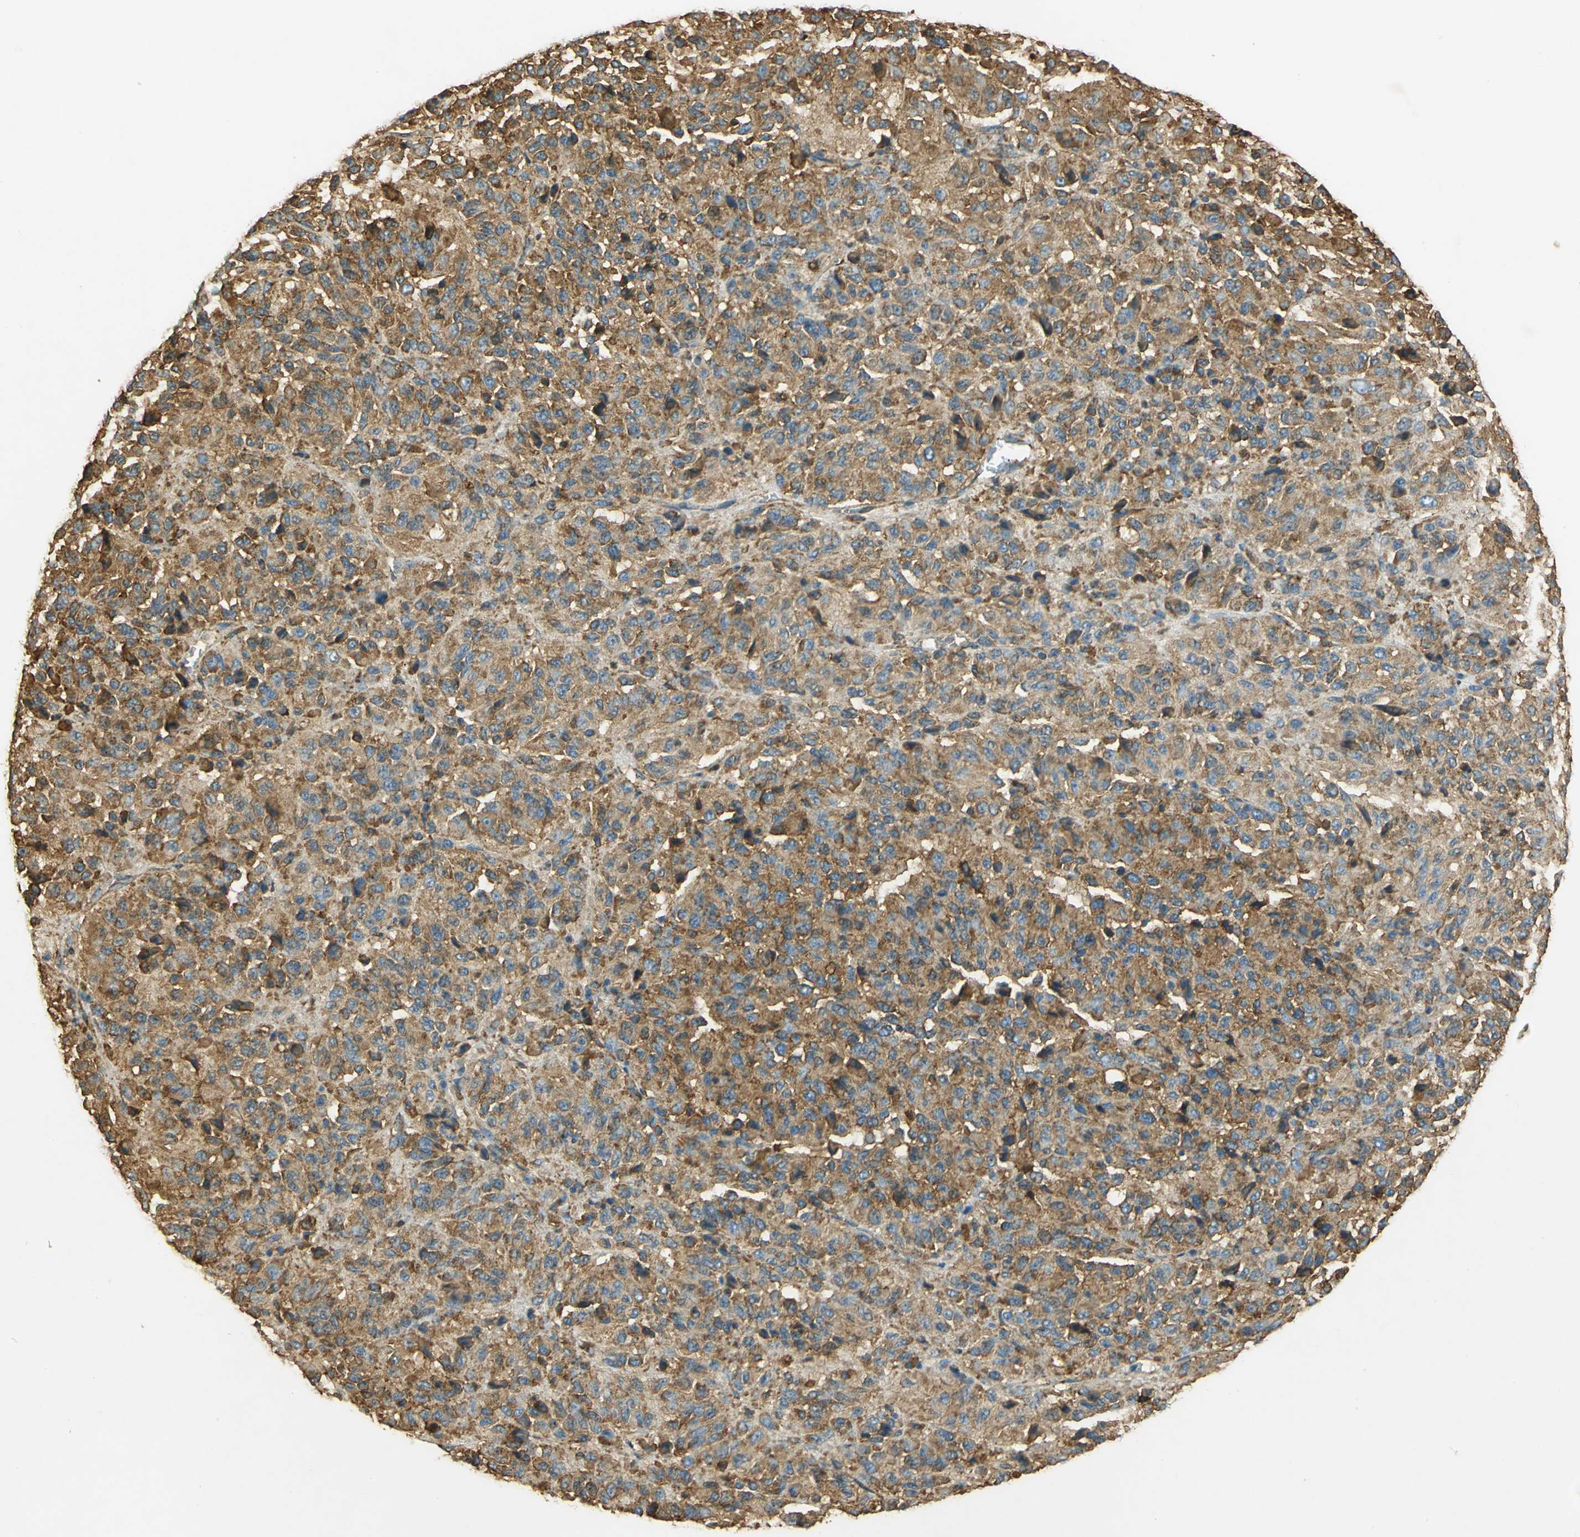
{"staining": {"intensity": "moderate", "quantity": ">75%", "location": "cytoplasmic/membranous"}, "tissue": "melanoma", "cell_type": "Tumor cells", "image_type": "cancer", "snomed": [{"axis": "morphology", "description": "Malignant melanoma, Metastatic site"}, {"axis": "topography", "description": "Lung"}], "caption": "Immunohistochemical staining of melanoma exhibits moderate cytoplasmic/membranous protein expression in about >75% of tumor cells.", "gene": "HSP90B1", "patient": {"sex": "male", "age": 64}}